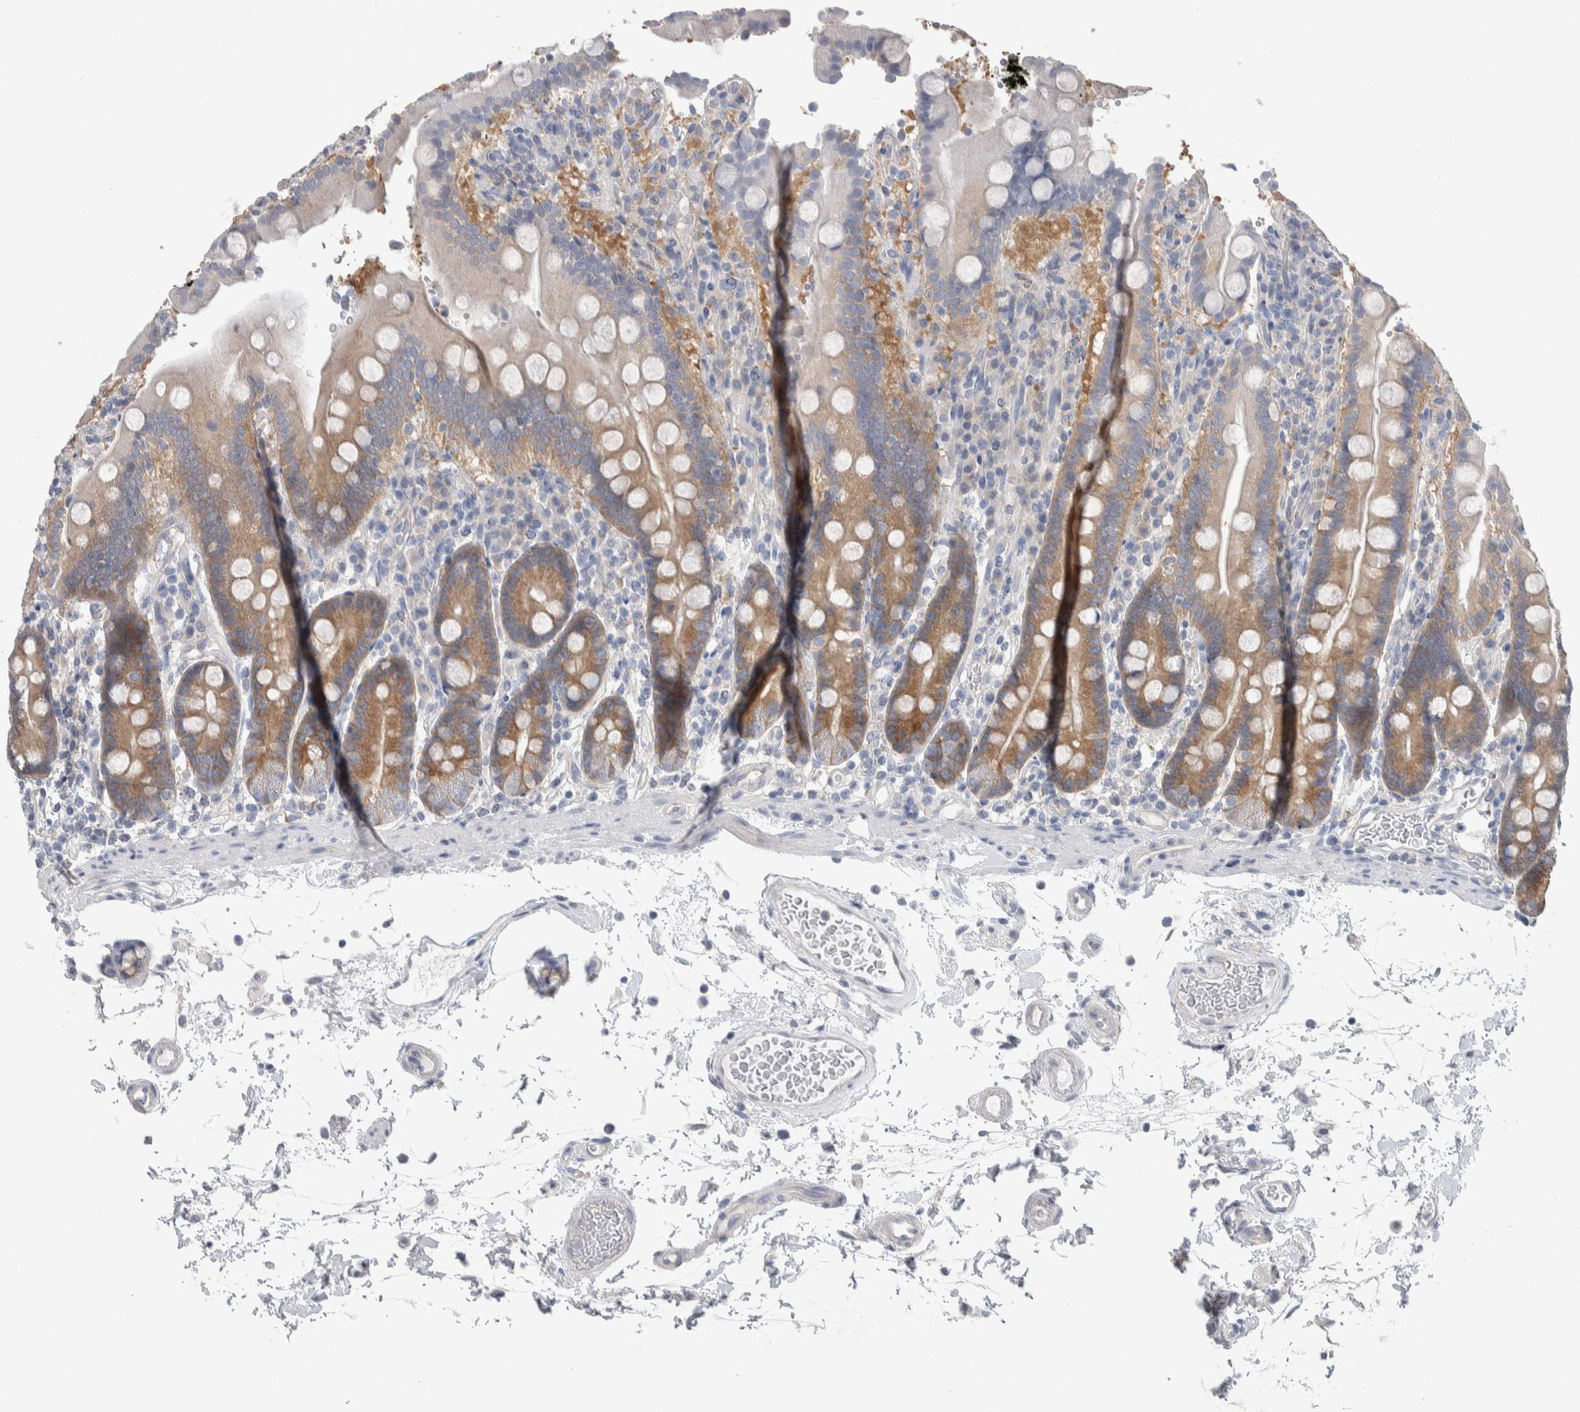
{"staining": {"intensity": "moderate", "quantity": "25%-75%", "location": "cytoplasmic/membranous"}, "tissue": "duodenum", "cell_type": "Glandular cells", "image_type": "normal", "snomed": [{"axis": "morphology", "description": "Normal tissue, NOS"}, {"axis": "topography", "description": "Small intestine, NOS"}], "caption": "Brown immunohistochemical staining in benign duodenum shows moderate cytoplasmic/membranous positivity in about 25%-75% of glandular cells. (Stains: DAB (3,3'-diaminobenzidine) in brown, nuclei in blue, Microscopy: brightfield microscopy at high magnification).", "gene": "GPHN", "patient": {"sex": "female", "age": 71}}